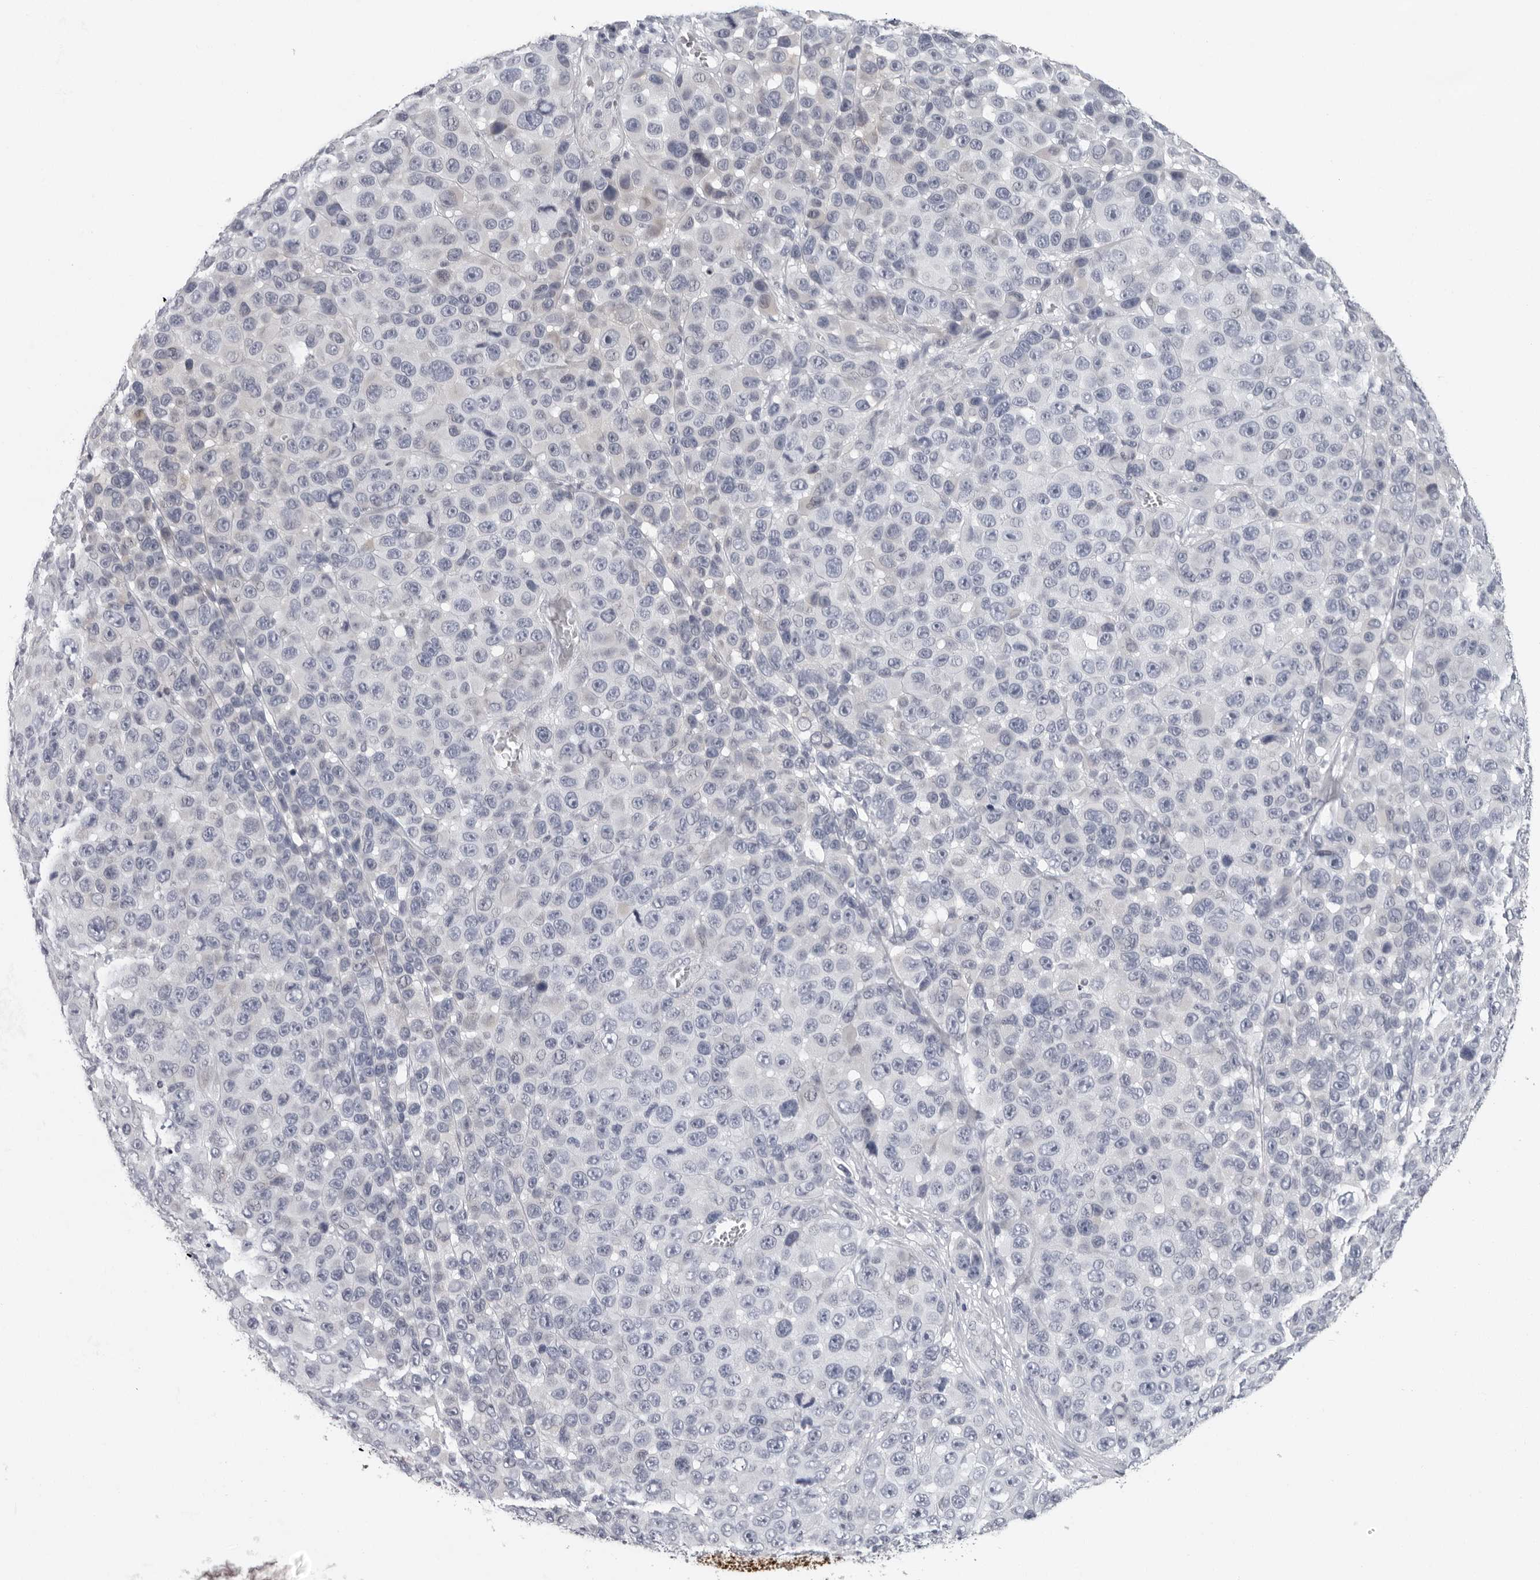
{"staining": {"intensity": "negative", "quantity": "none", "location": "none"}, "tissue": "melanoma", "cell_type": "Tumor cells", "image_type": "cancer", "snomed": [{"axis": "morphology", "description": "Malignant melanoma, NOS"}, {"axis": "topography", "description": "Skin"}], "caption": "An image of malignant melanoma stained for a protein demonstrates no brown staining in tumor cells.", "gene": "CCDC28B", "patient": {"sex": "male", "age": 53}}